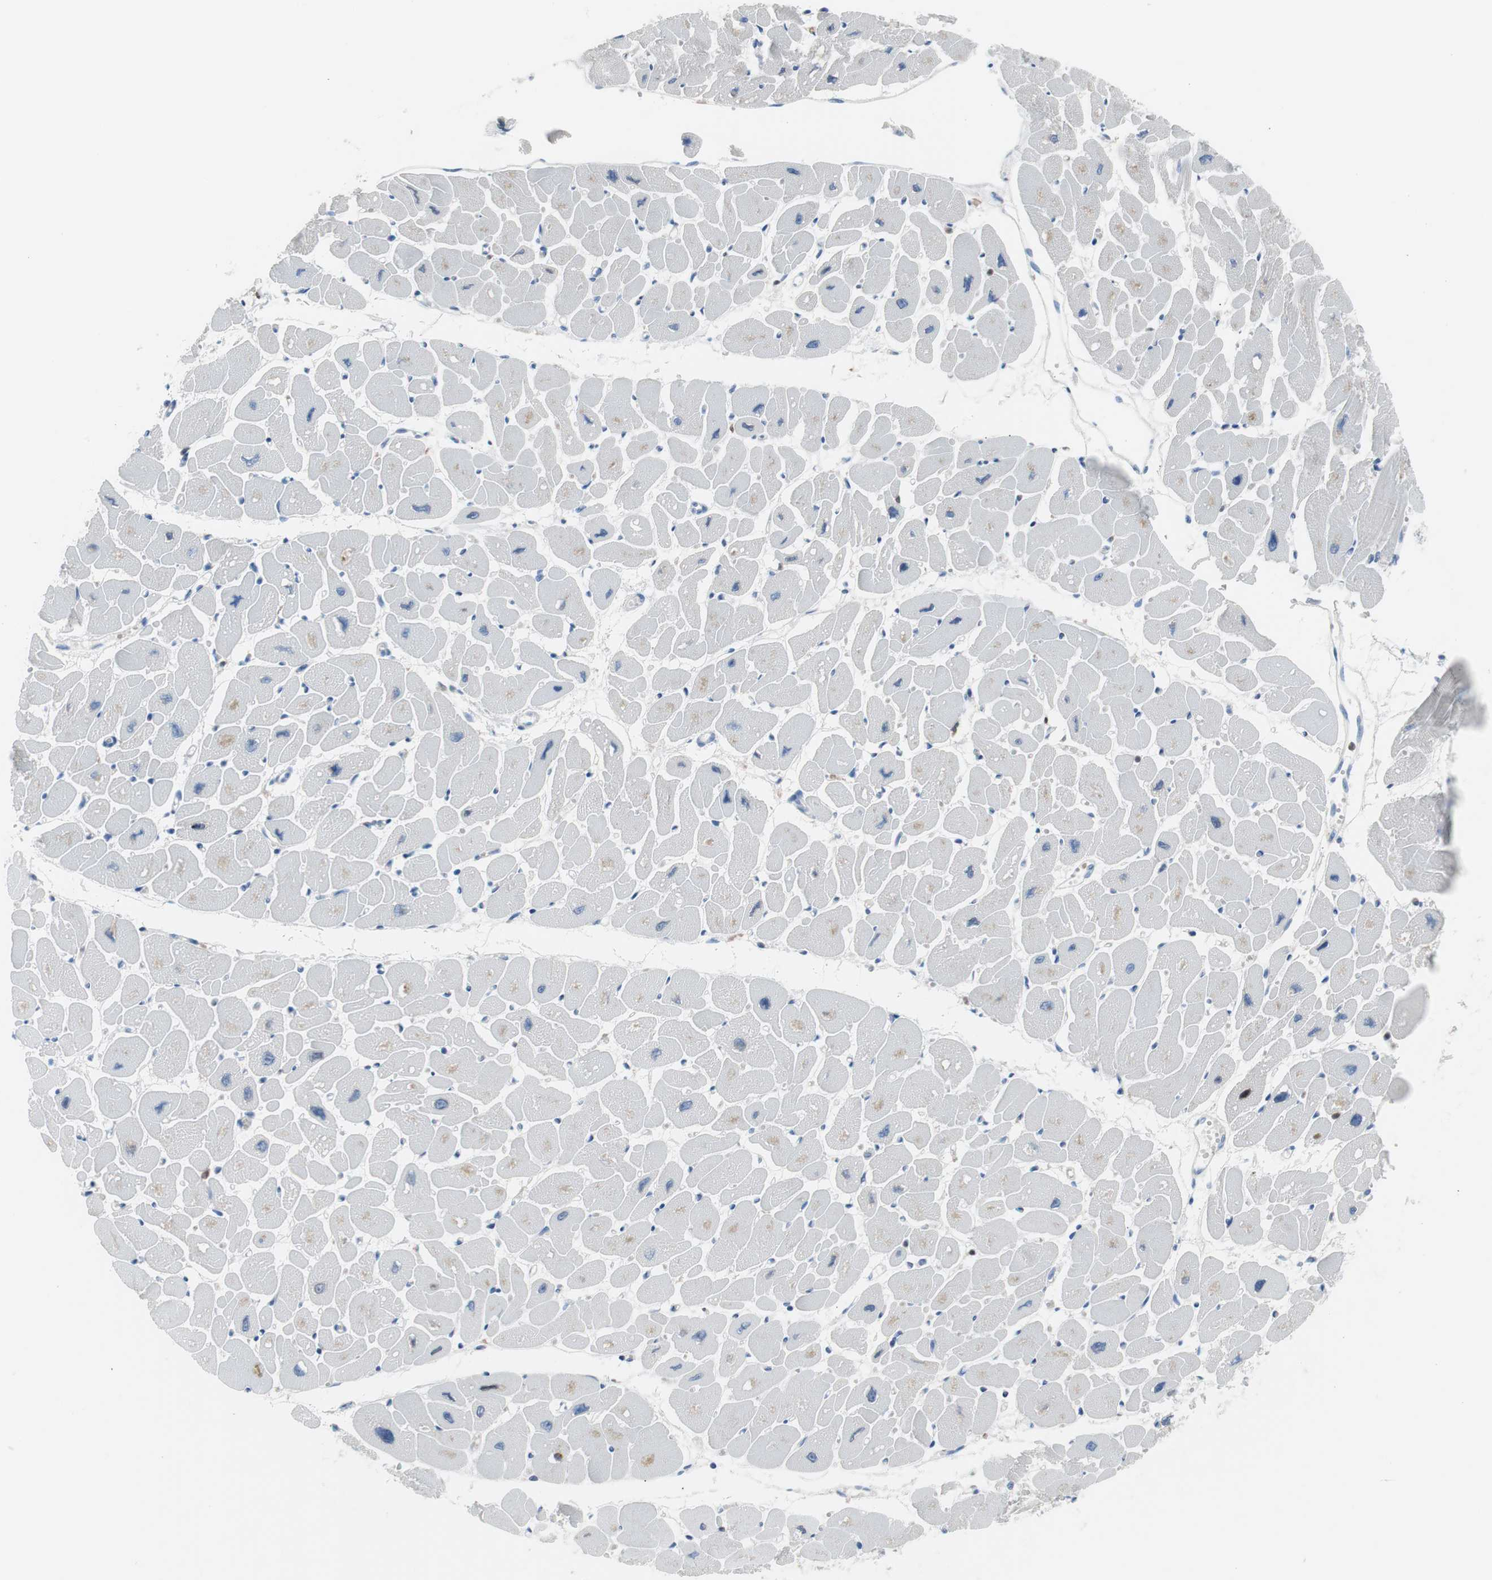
{"staining": {"intensity": "weak", "quantity": "<25%", "location": "cytoplasmic/membranous"}, "tissue": "heart muscle", "cell_type": "Cardiomyocytes", "image_type": "normal", "snomed": [{"axis": "morphology", "description": "Normal tissue, NOS"}, {"axis": "topography", "description": "Heart"}], "caption": "IHC image of normal heart muscle: heart muscle stained with DAB (3,3'-diaminobenzidine) demonstrates no significant protein expression in cardiomyocytes.", "gene": "IL18", "patient": {"sex": "female", "age": 54}}